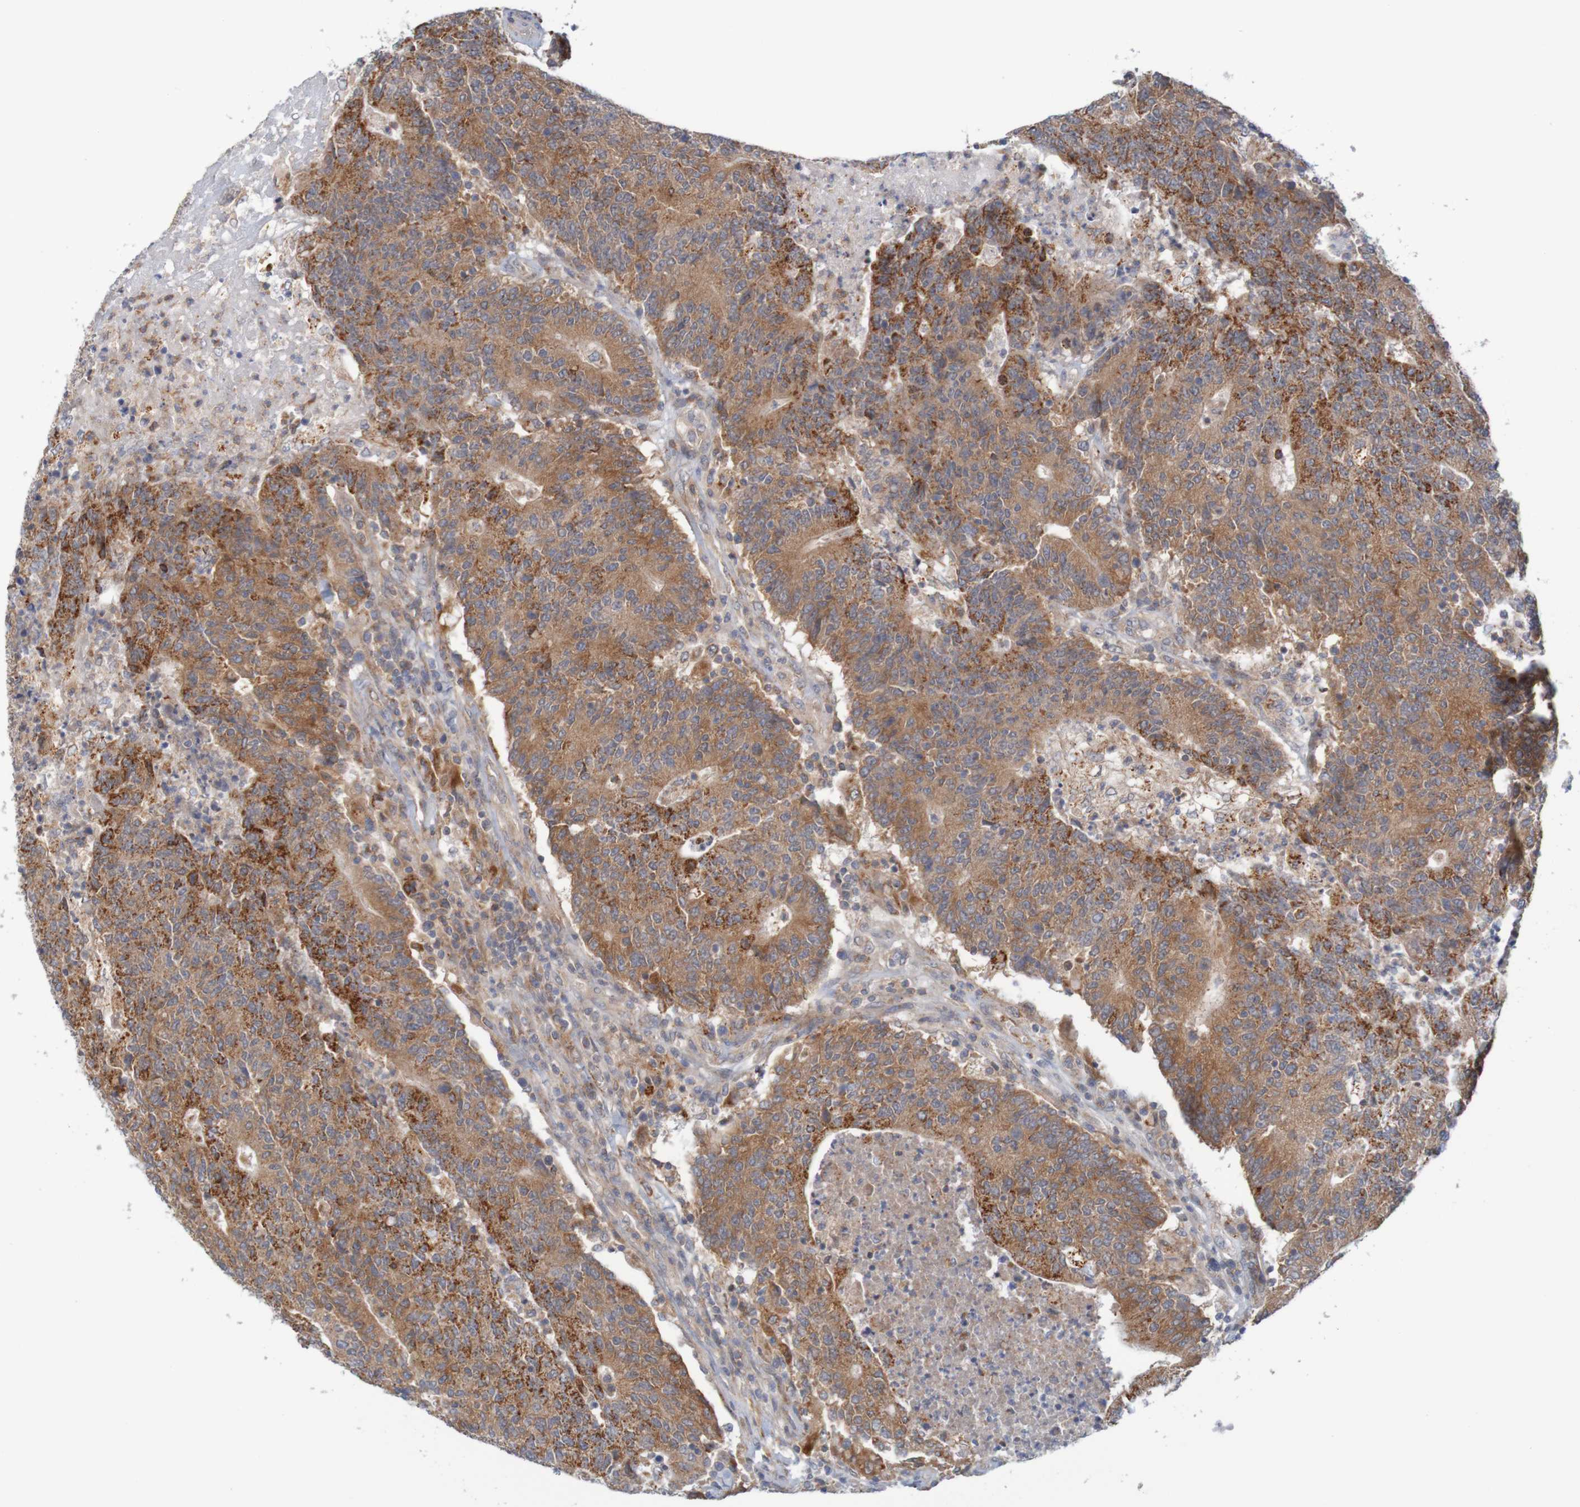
{"staining": {"intensity": "strong", "quantity": ">75%", "location": "cytoplasmic/membranous"}, "tissue": "colorectal cancer", "cell_type": "Tumor cells", "image_type": "cancer", "snomed": [{"axis": "morphology", "description": "Normal tissue, NOS"}, {"axis": "morphology", "description": "Adenocarcinoma, NOS"}, {"axis": "topography", "description": "Colon"}], "caption": "This micrograph demonstrates adenocarcinoma (colorectal) stained with immunohistochemistry to label a protein in brown. The cytoplasmic/membranous of tumor cells show strong positivity for the protein. Nuclei are counter-stained blue.", "gene": "NAV2", "patient": {"sex": "female", "age": 75}}